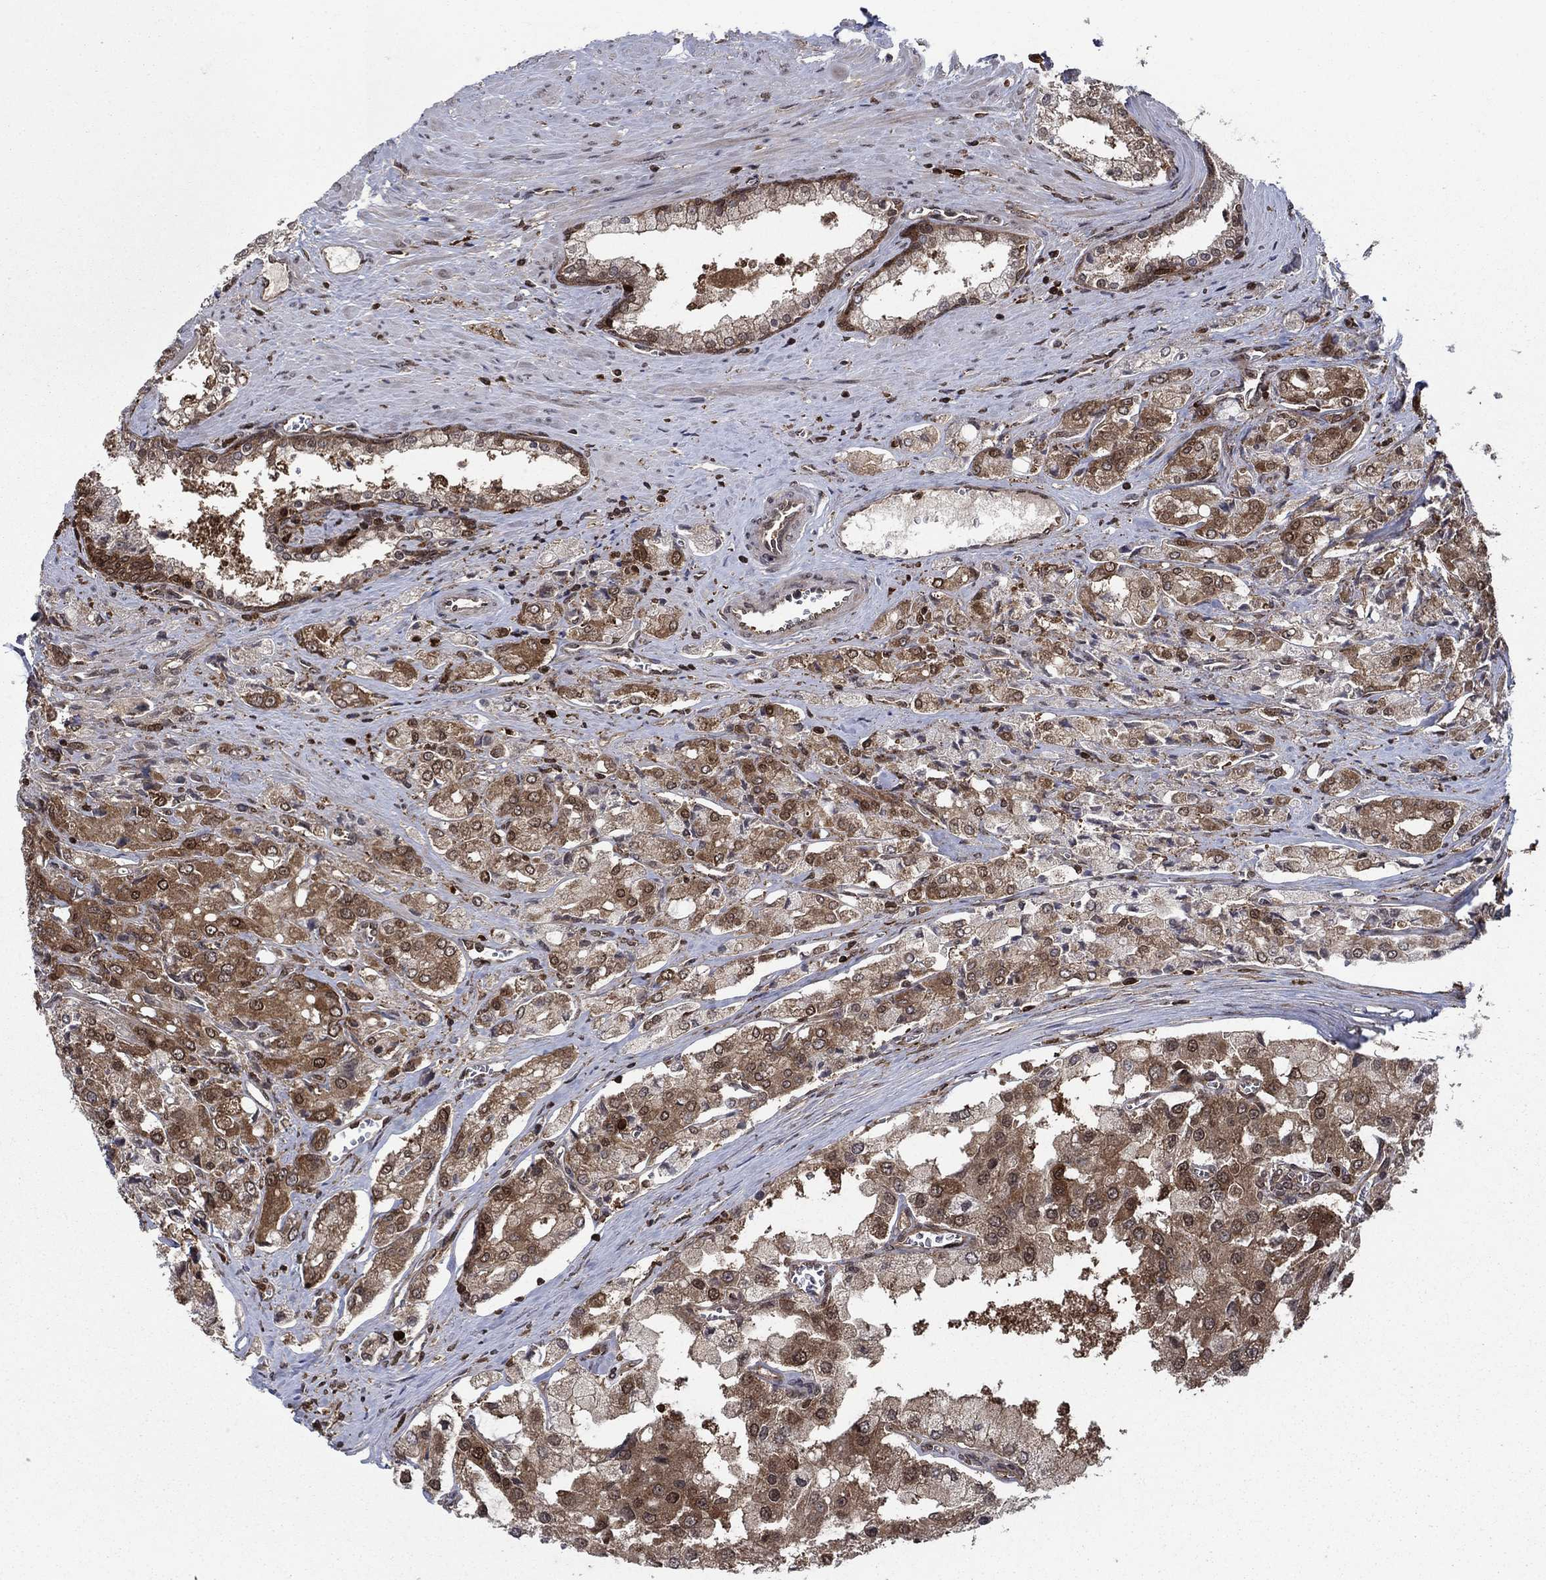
{"staining": {"intensity": "moderate", "quantity": "25%-75%", "location": "cytoplasmic/membranous"}, "tissue": "prostate cancer", "cell_type": "Tumor cells", "image_type": "cancer", "snomed": [{"axis": "morphology", "description": "Adenocarcinoma, NOS"}, {"axis": "topography", "description": "Prostate and seminal vesicle, NOS"}, {"axis": "topography", "description": "Prostate"}], "caption": "Prostate cancer (adenocarcinoma) stained for a protein (brown) displays moderate cytoplasmic/membranous positive positivity in about 25%-75% of tumor cells.", "gene": "CACYBP", "patient": {"sex": "male", "age": 67}}